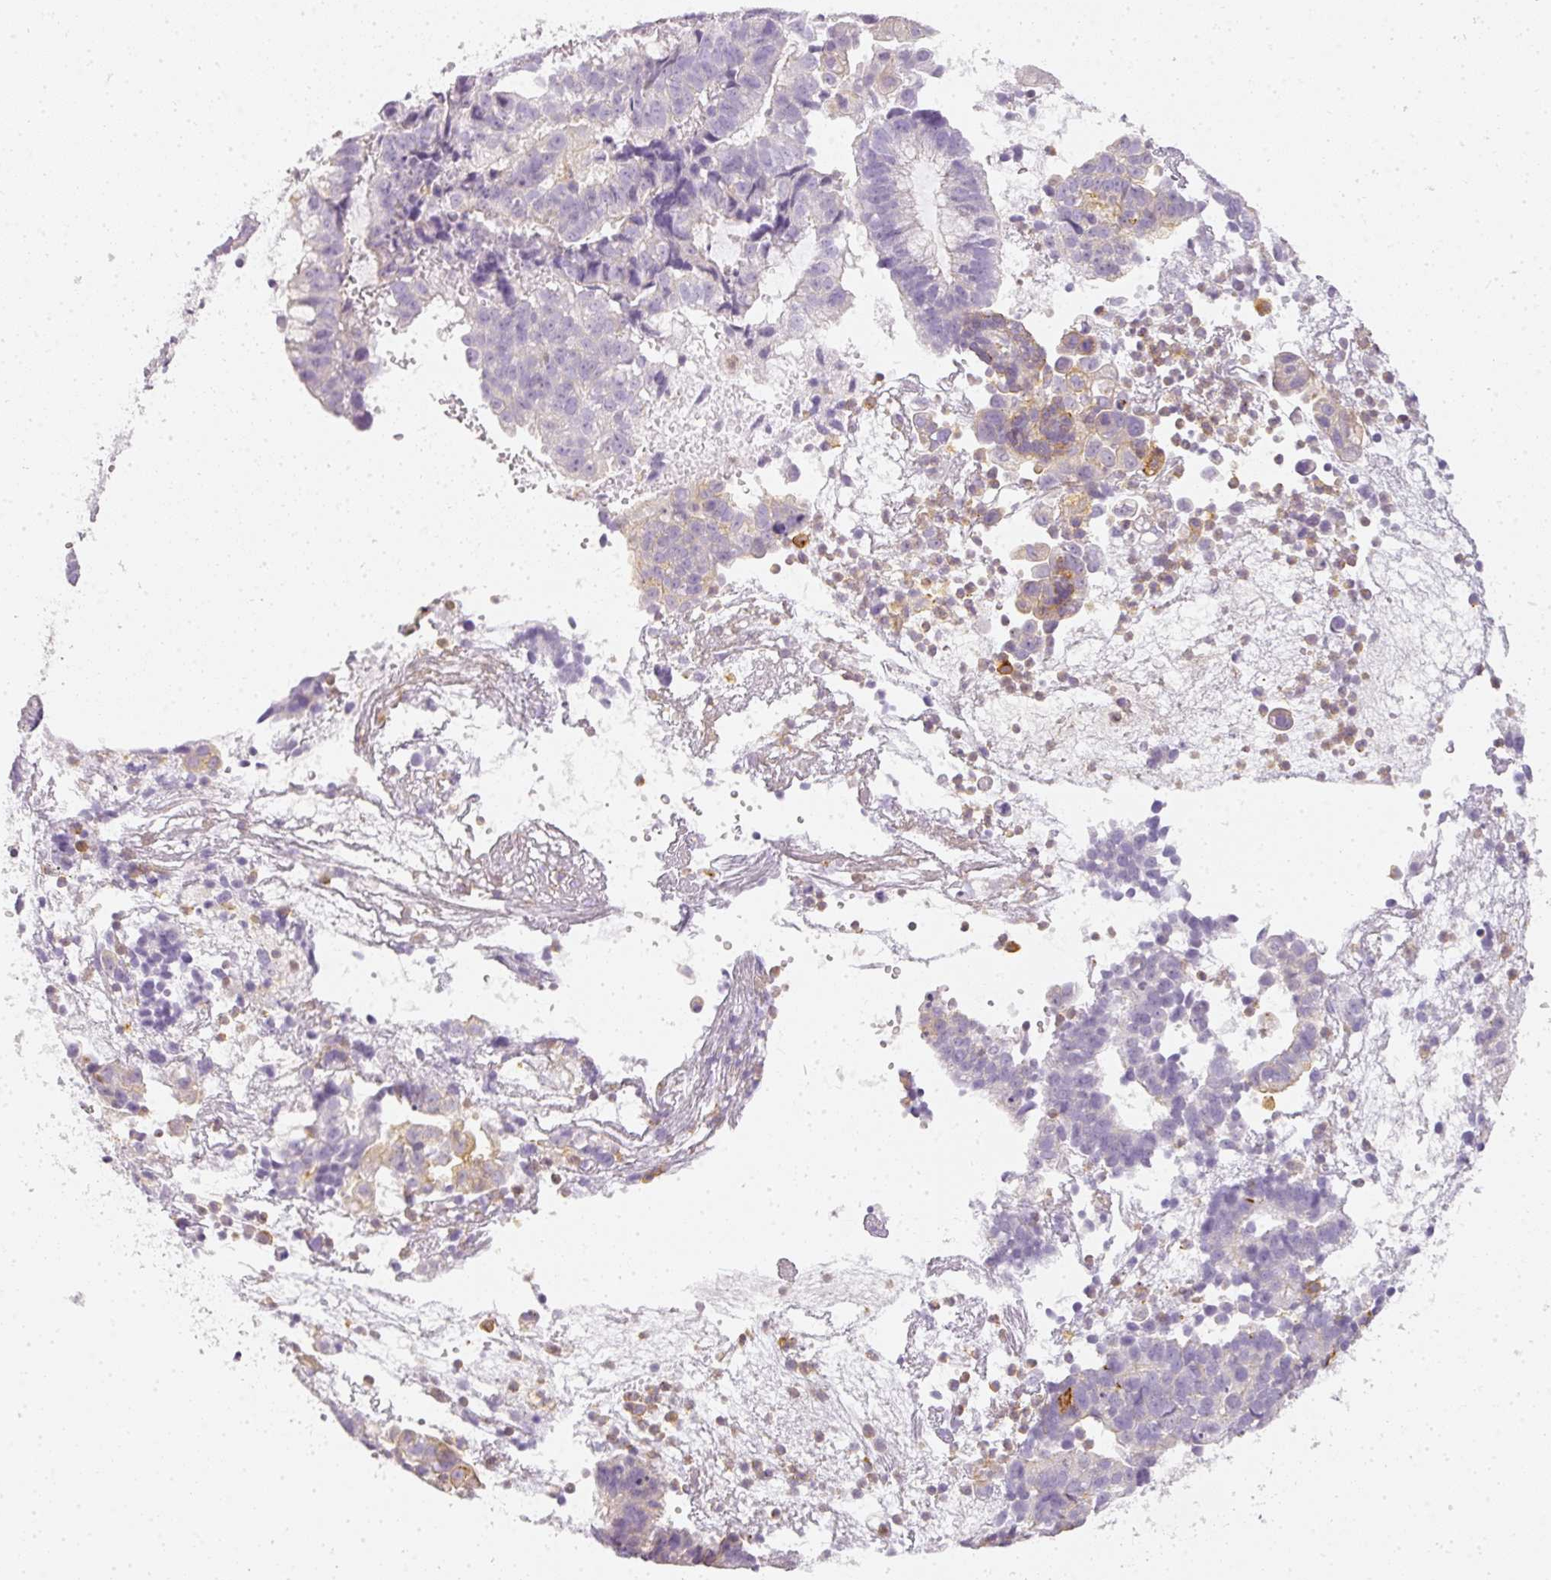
{"staining": {"intensity": "weak", "quantity": "<25%", "location": "cytoplasmic/membranous"}, "tissue": "endometrial cancer", "cell_type": "Tumor cells", "image_type": "cancer", "snomed": [{"axis": "morphology", "description": "Adenocarcinoma, NOS"}, {"axis": "topography", "description": "Endometrium"}], "caption": "Tumor cells are negative for brown protein staining in adenocarcinoma (endometrial).", "gene": "TMEM42", "patient": {"sex": "female", "age": 76}}